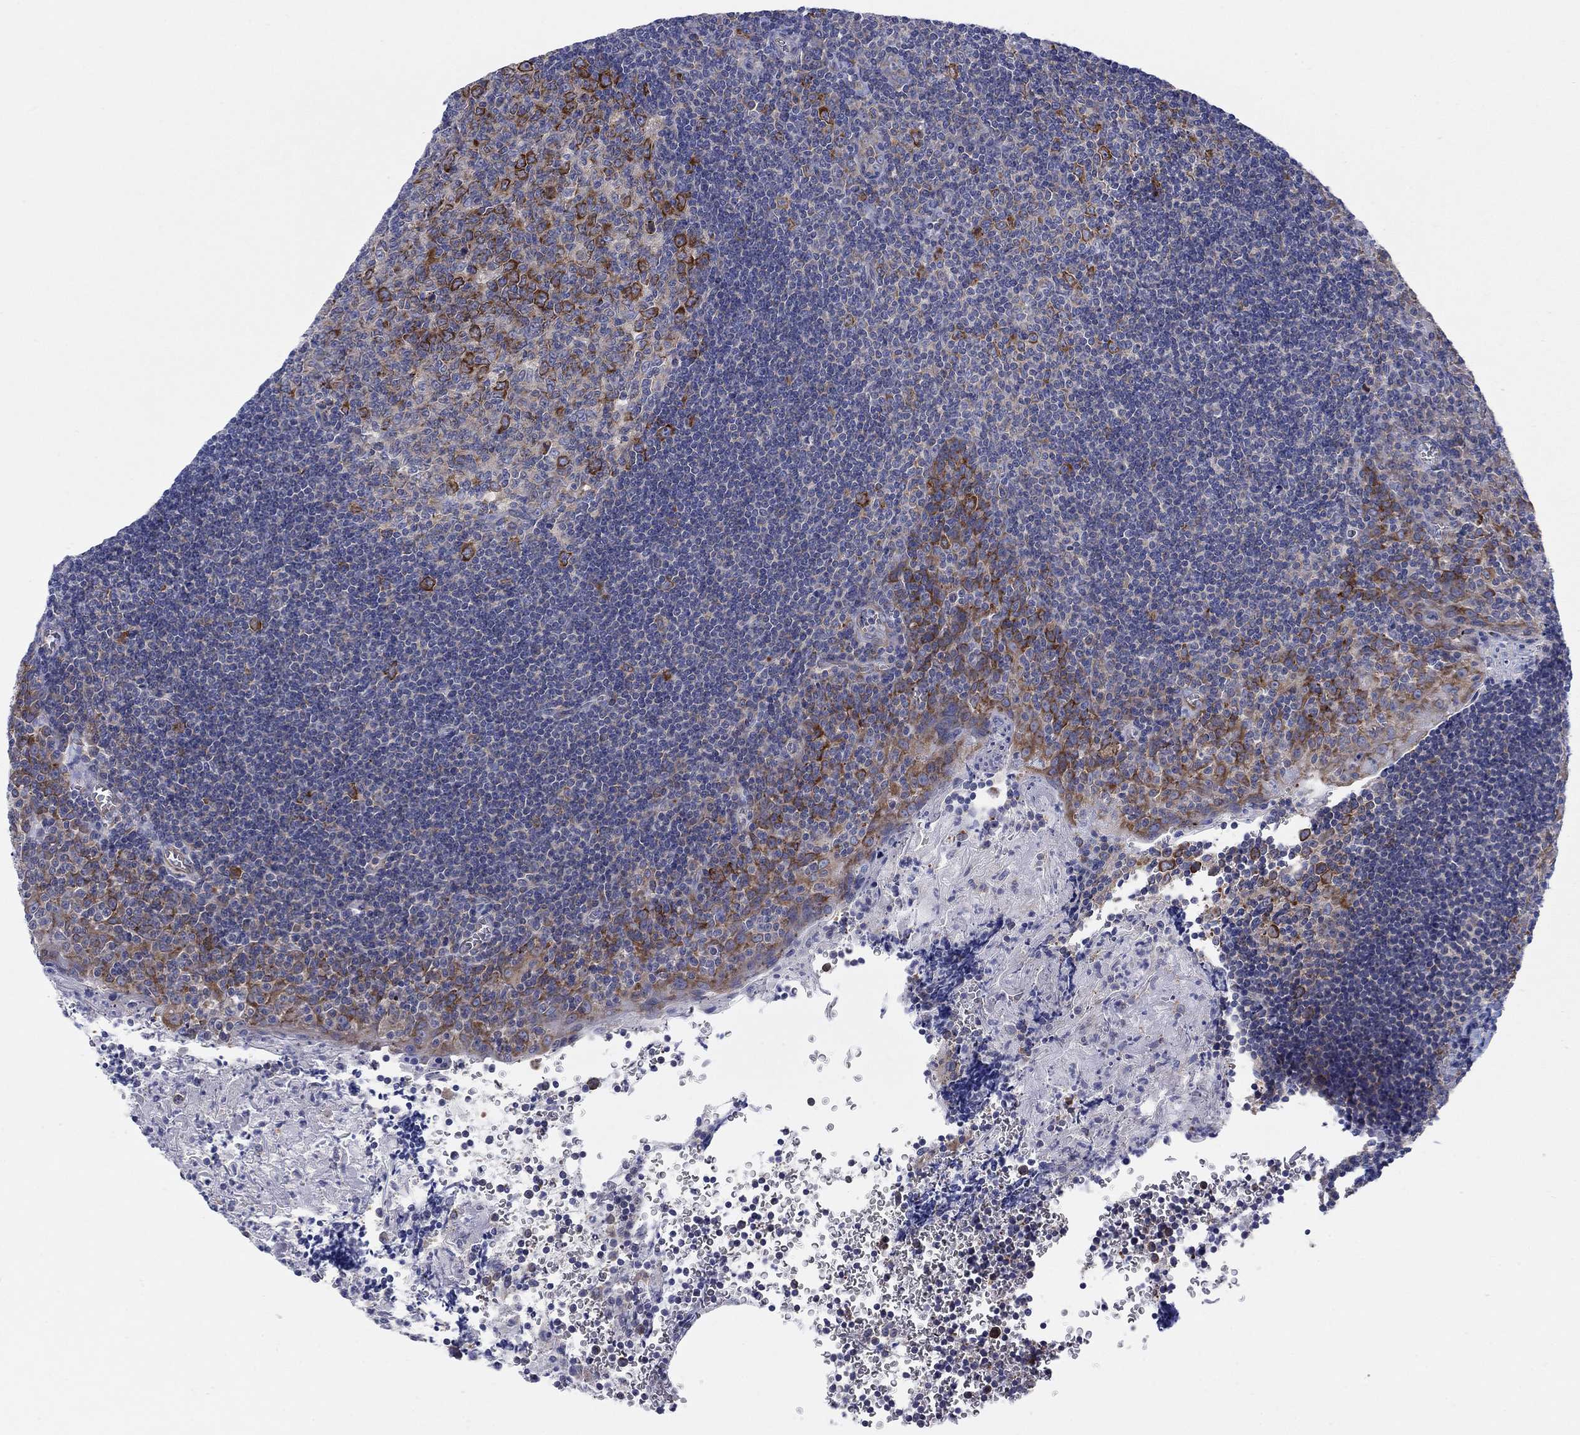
{"staining": {"intensity": "strong", "quantity": "25%-75%", "location": "cytoplasmic/membranous"}, "tissue": "tonsil", "cell_type": "Germinal center cells", "image_type": "normal", "snomed": [{"axis": "morphology", "description": "Normal tissue, NOS"}, {"axis": "morphology", "description": "Inflammation, NOS"}, {"axis": "topography", "description": "Tonsil"}], "caption": "Protein analysis of benign tonsil displays strong cytoplasmic/membranous staining in approximately 25%-75% of germinal center cells. (DAB IHC, brown staining for protein, blue staining for nuclei).", "gene": "TMEM59", "patient": {"sex": "female", "age": 31}}